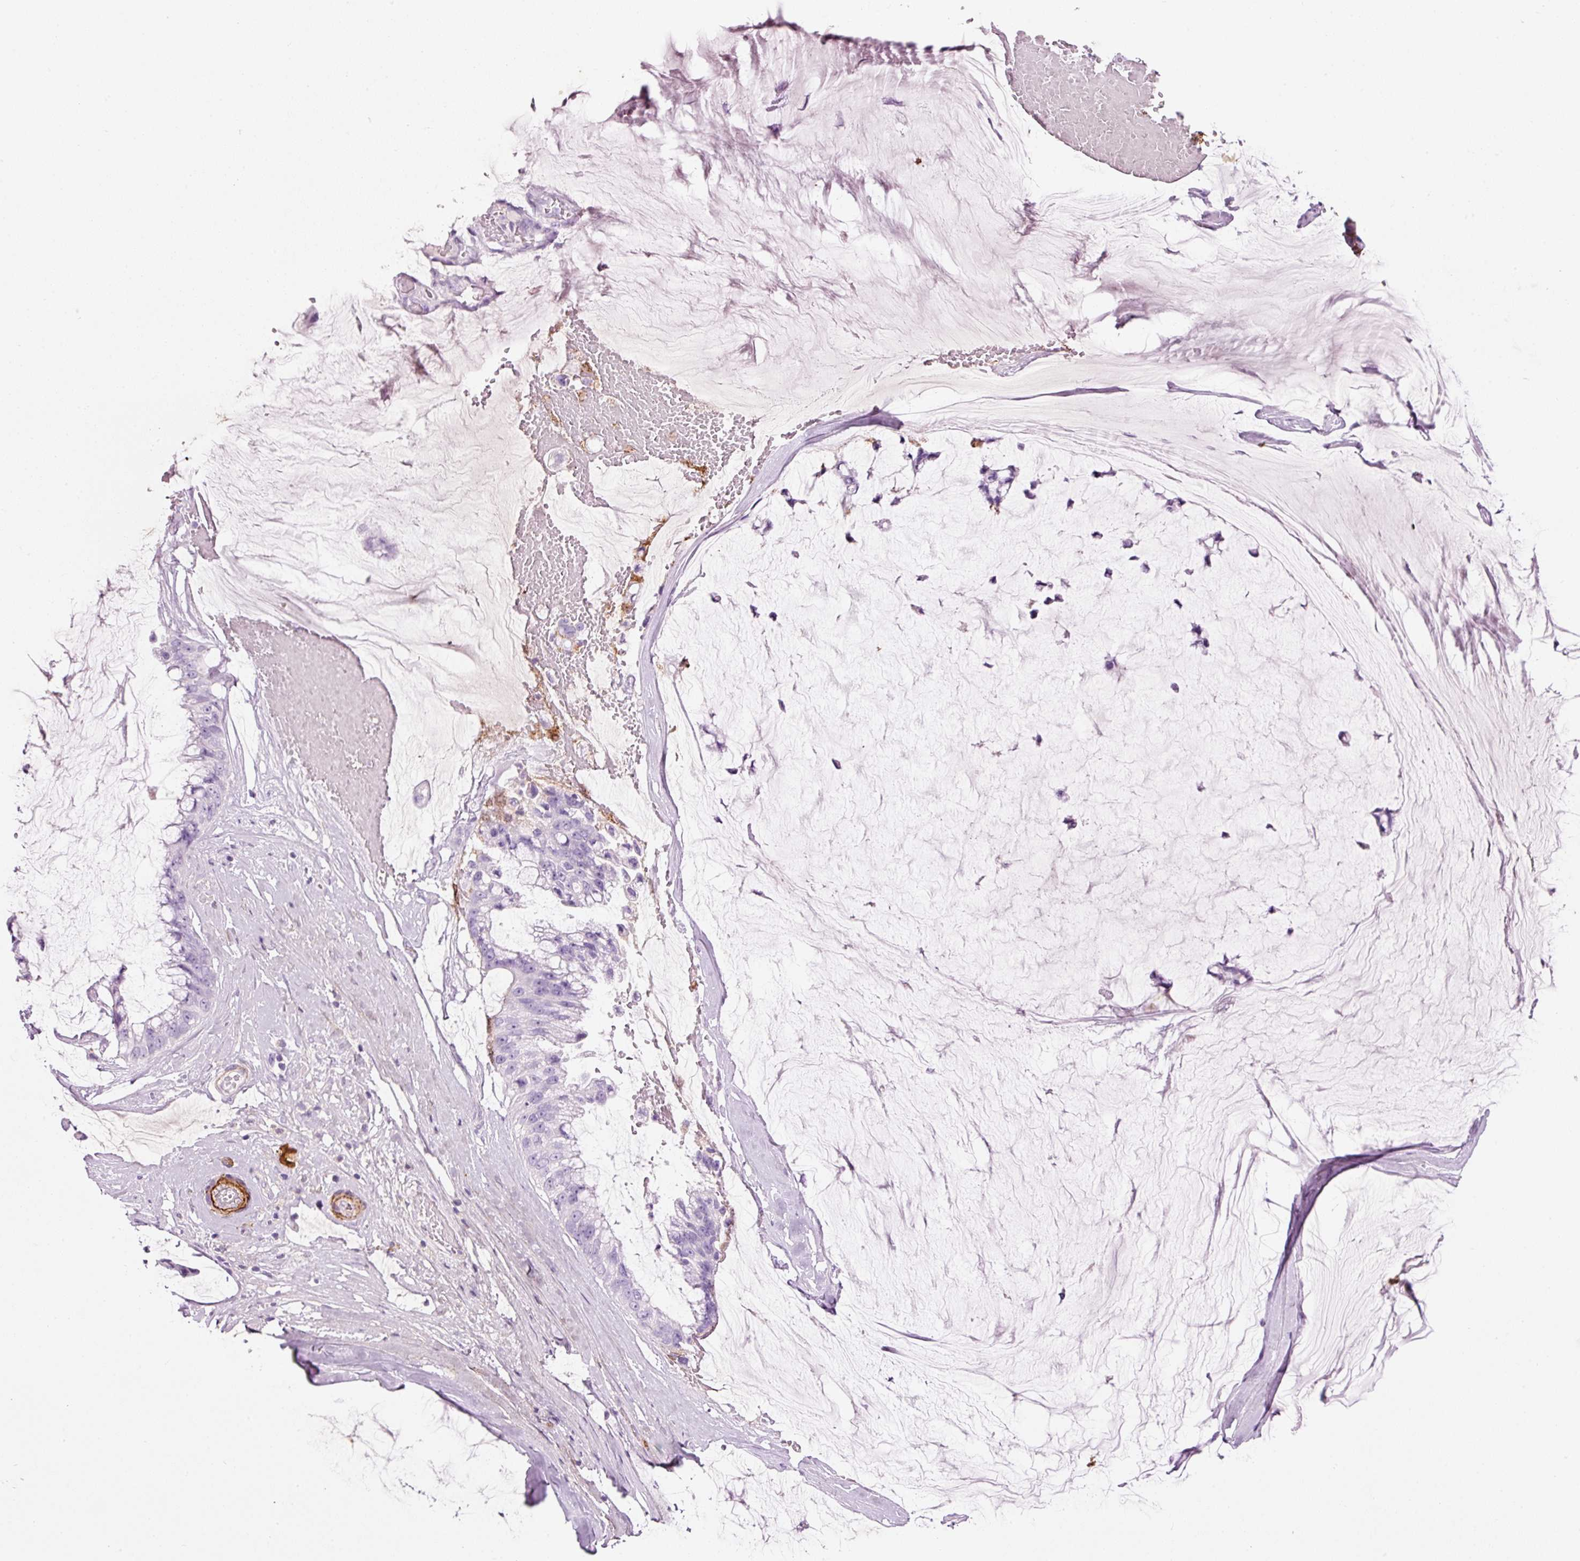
{"staining": {"intensity": "negative", "quantity": "none", "location": "none"}, "tissue": "ovarian cancer", "cell_type": "Tumor cells", "image_type": "cancer", "snomed": [{"axis": "morphology", "description": "Cystadenocarcinoma, mucinous, NOS"}, {"axis": "topography", "description": "Ovary"}], "caption": "IHC of human ovarian cancer shows no expression in tumor cells.", "gene": "MFAP4", "patient": {"sex": "female", "age": 39}}